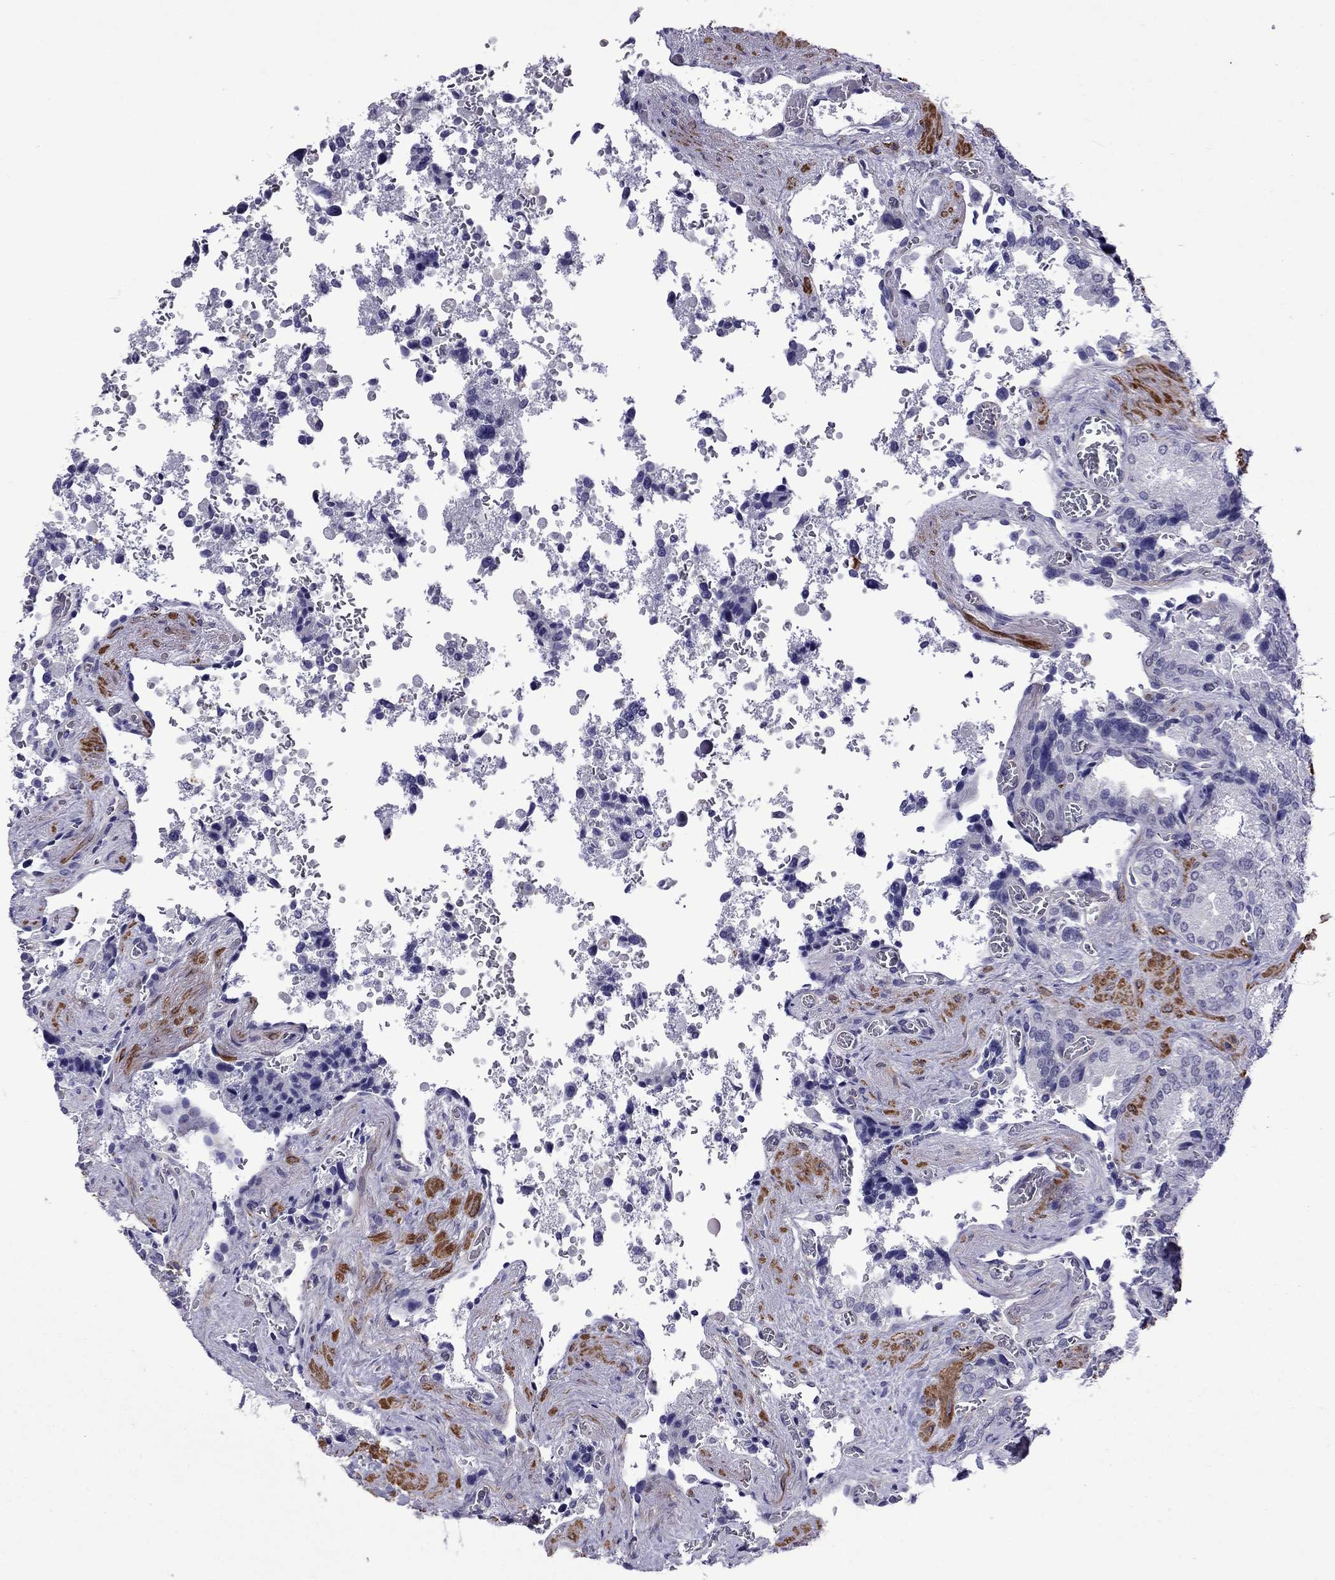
{"staining": {"intensity": "negative", "quantity": "none", "location": "none"}, "tissue": "seminal vesicle", "cell_type": "Glandular cells", "image_type": "normal", "snomed": [{"axis": "morphology", "description": "Normal tissue, NOS"}, {"axis": "topography", "description": "Seminal veicle"}], "caption": "The micrograph displays no staining of glandular cells in normal seminal vesicle. (Brightfield microscopy of DAB (3,3'-diaminobenzidine) immunohistochemistry (IHC) at high magnification).", "gene": "CHRNA5", "patient": {"sex": "male", "age": 37}}